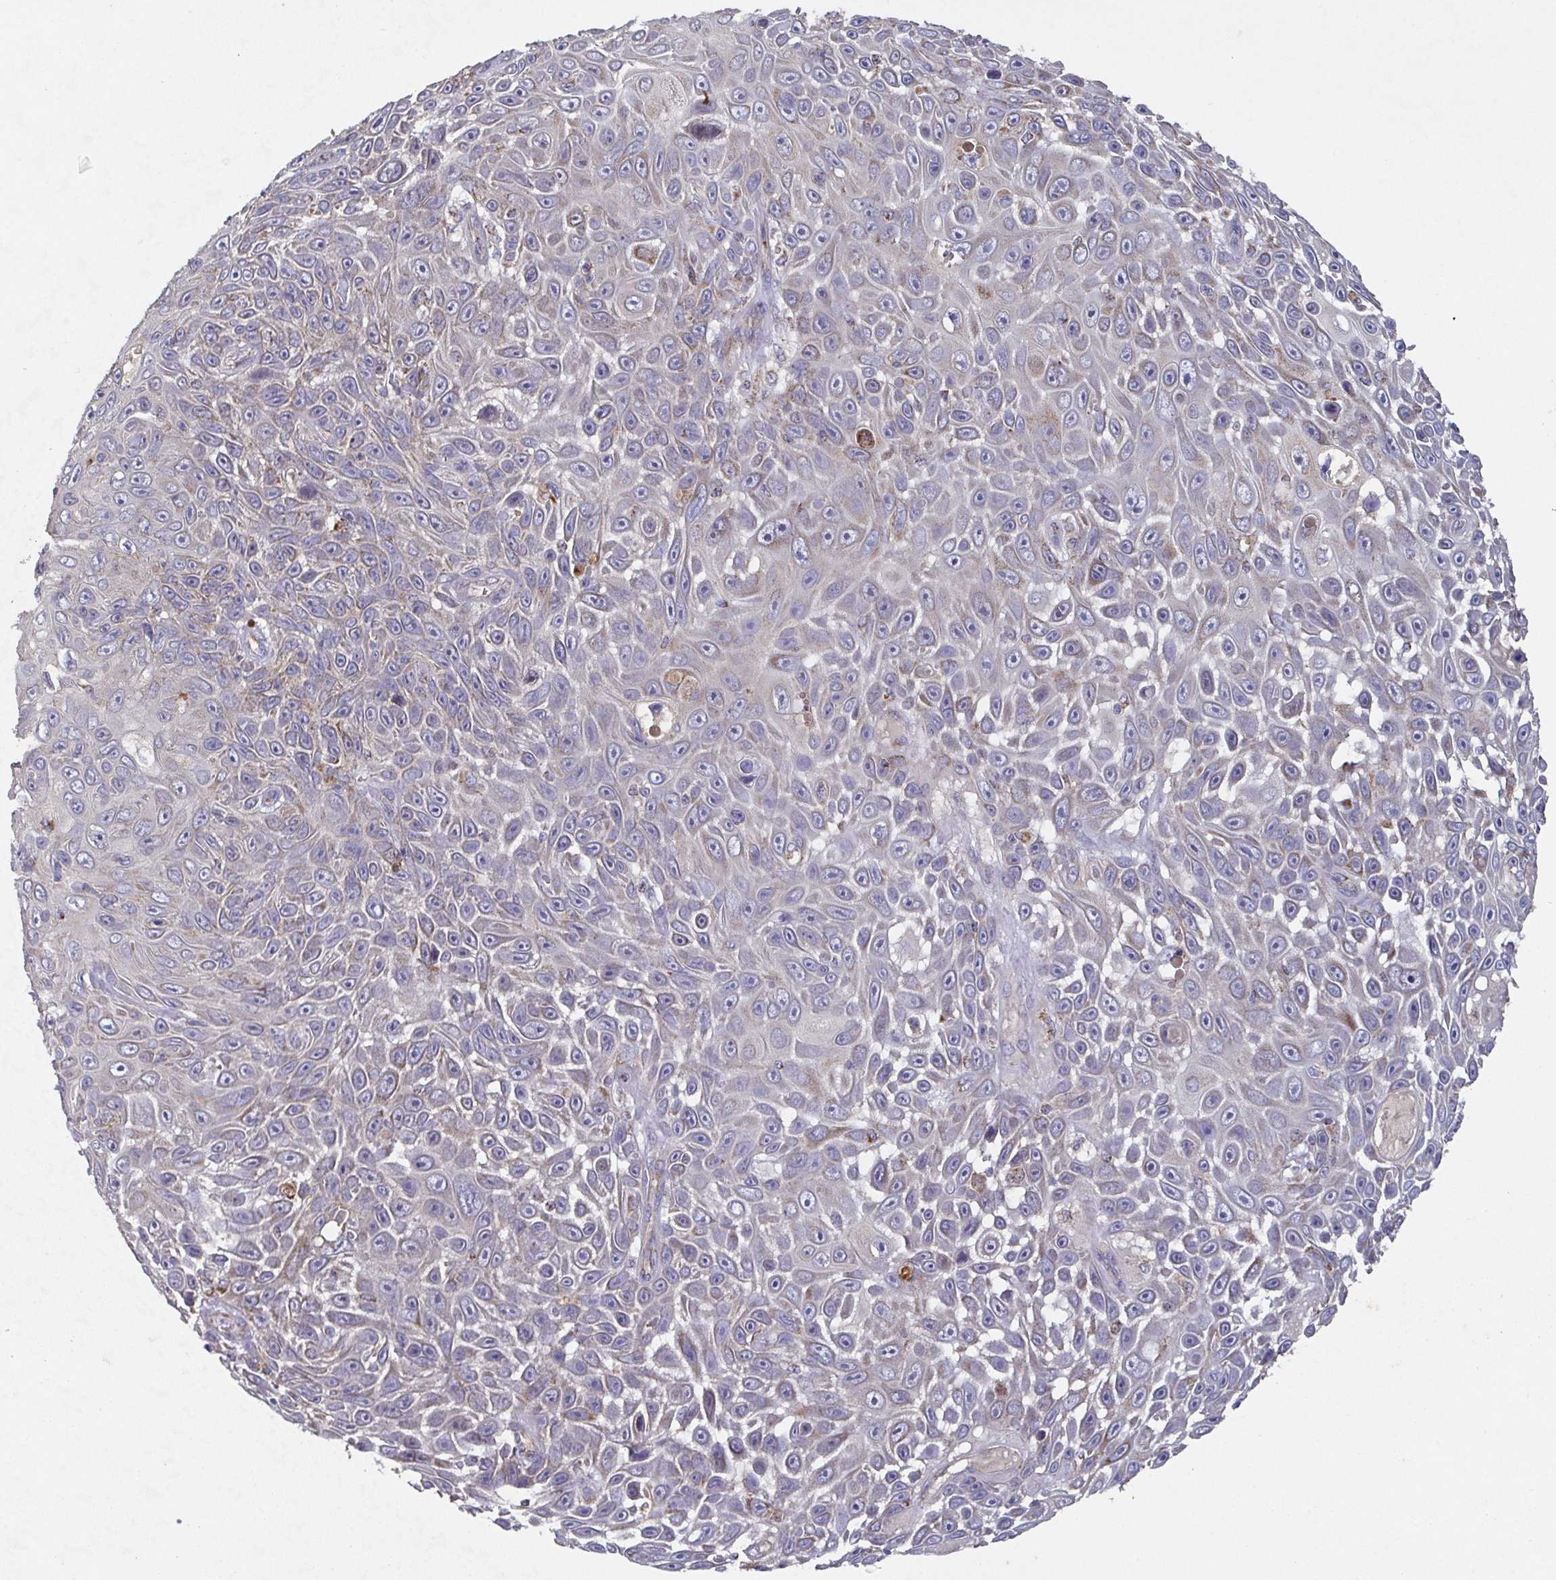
{"staining": {"intensity": "weak", "quantity": "25%-75%", "location": "cytoplasmic/membranous"}, "tissue": "skin cancer", "cell_type": "Tumor cells", "image_type": "cancer", "snomed": [{"axis": "morphology", "description": "Squamous cell carcinoma, NOS"}, {"axis": "topography", "description": "Skin"}], "caption": "Immunohistochemical staining of skin cancer (squamous cell carcinoma) displays low levels of weak cytoplasmic/membranous protein positivity in approximately 25%-75% of tumor cells.", "gene": "MT-ND3", "patient": {"sex": "male", "age": 82}}